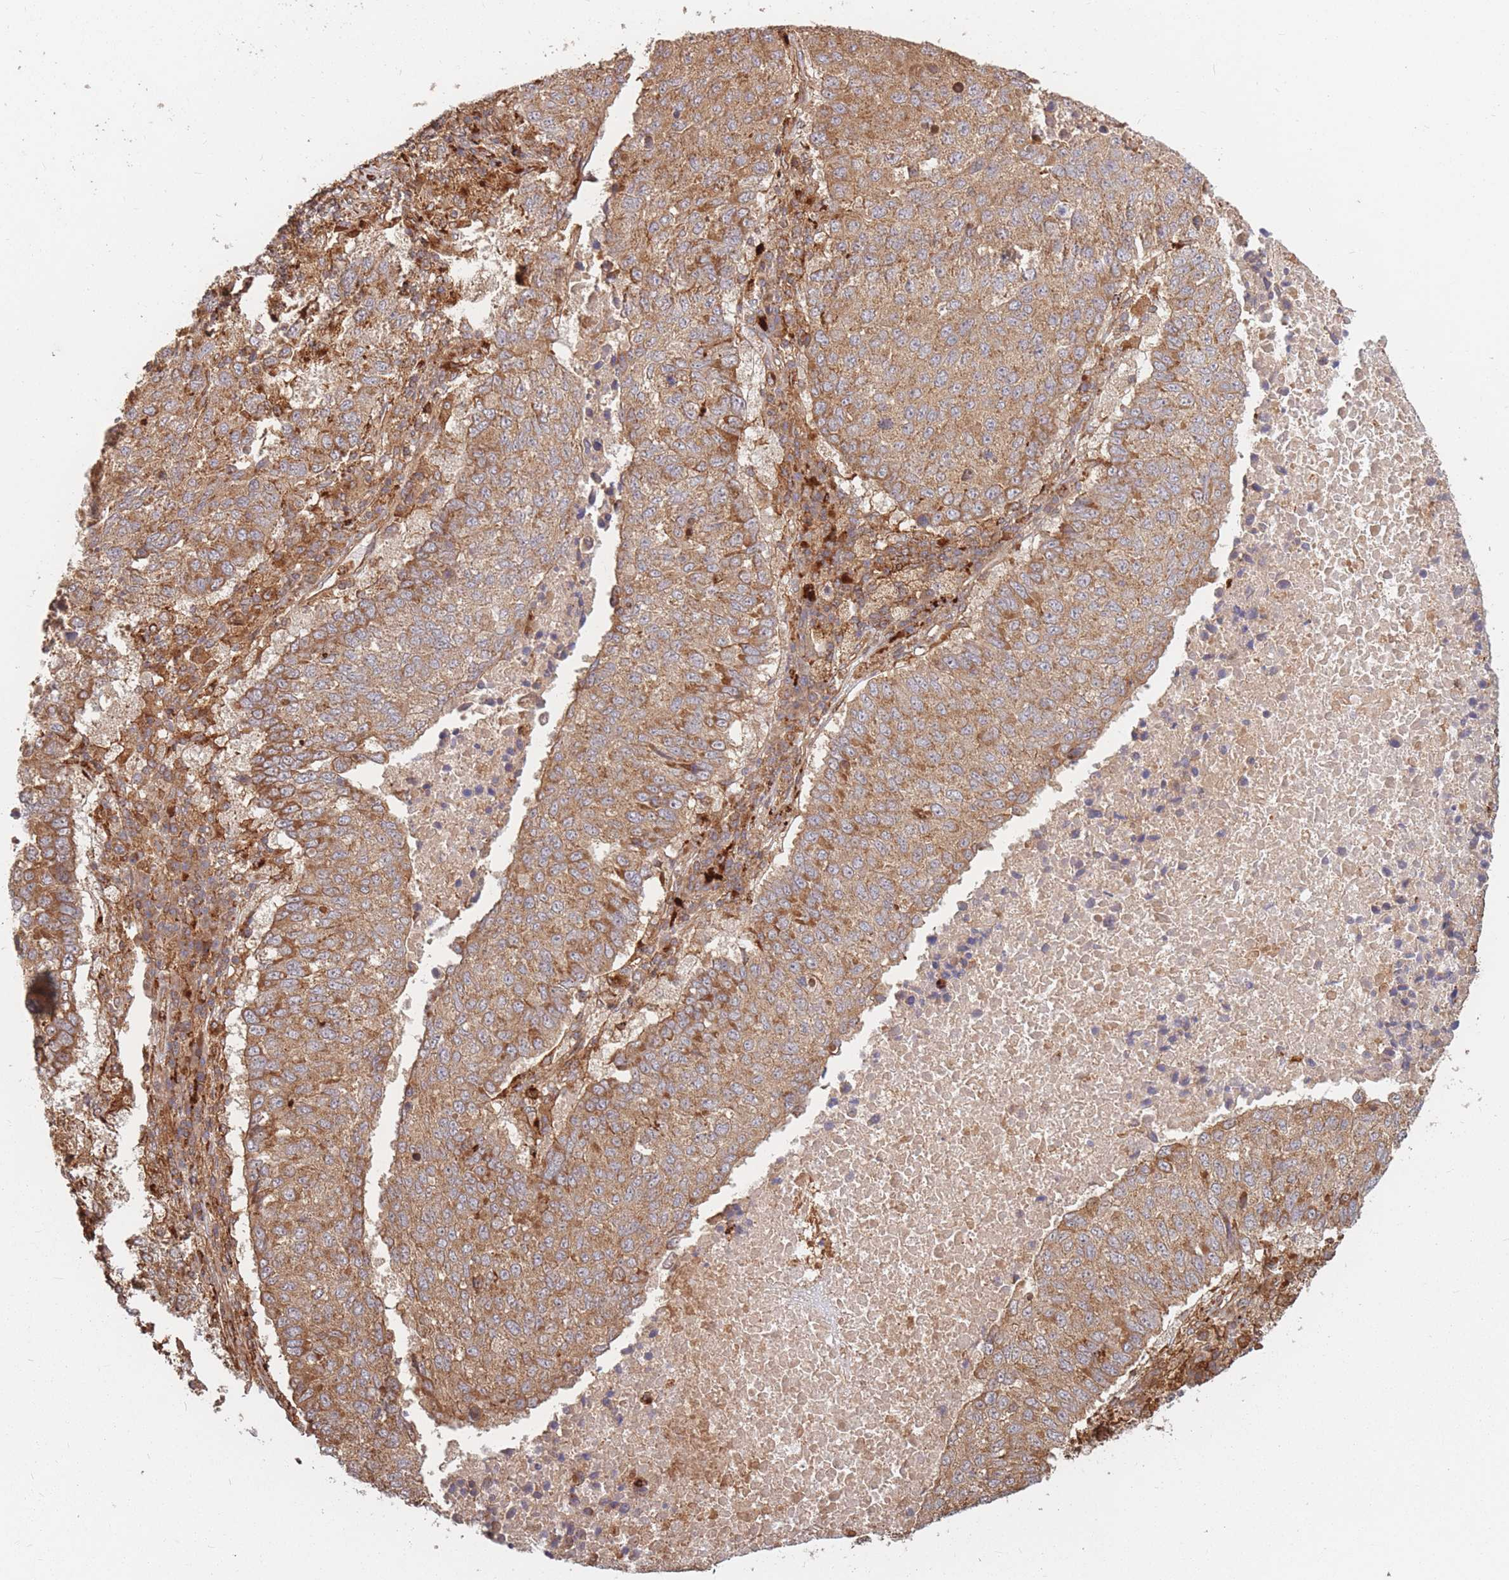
{"staining": {"intensity": "moderate", "quantity": ">75%", "location": "cytoplasmic/membranous"}, "tissue": "lung cancer", "cell_type": "Tumor cells", "image_type": "cancer", "snomed": [{"axis": "morphology", "description": "Squamous cell carcinoma, NOS"}, {"axis": "topography", "description": "Lung"}], "caption": "Brown immunohistochemical staining in squamous cell carcinoma (lung) reveals moderate cytoplasmic/membranous expression in about >75% of tumor cells. The staining was performed using DAB (3,3'-diaminobenzidine) to visualize the protein expression in brown, while the nuclei were stained in blue with hematoxylin (Magnification: 20x).", "gene": "RASSF2", "patient": {"sex": "male", "age": 73}}